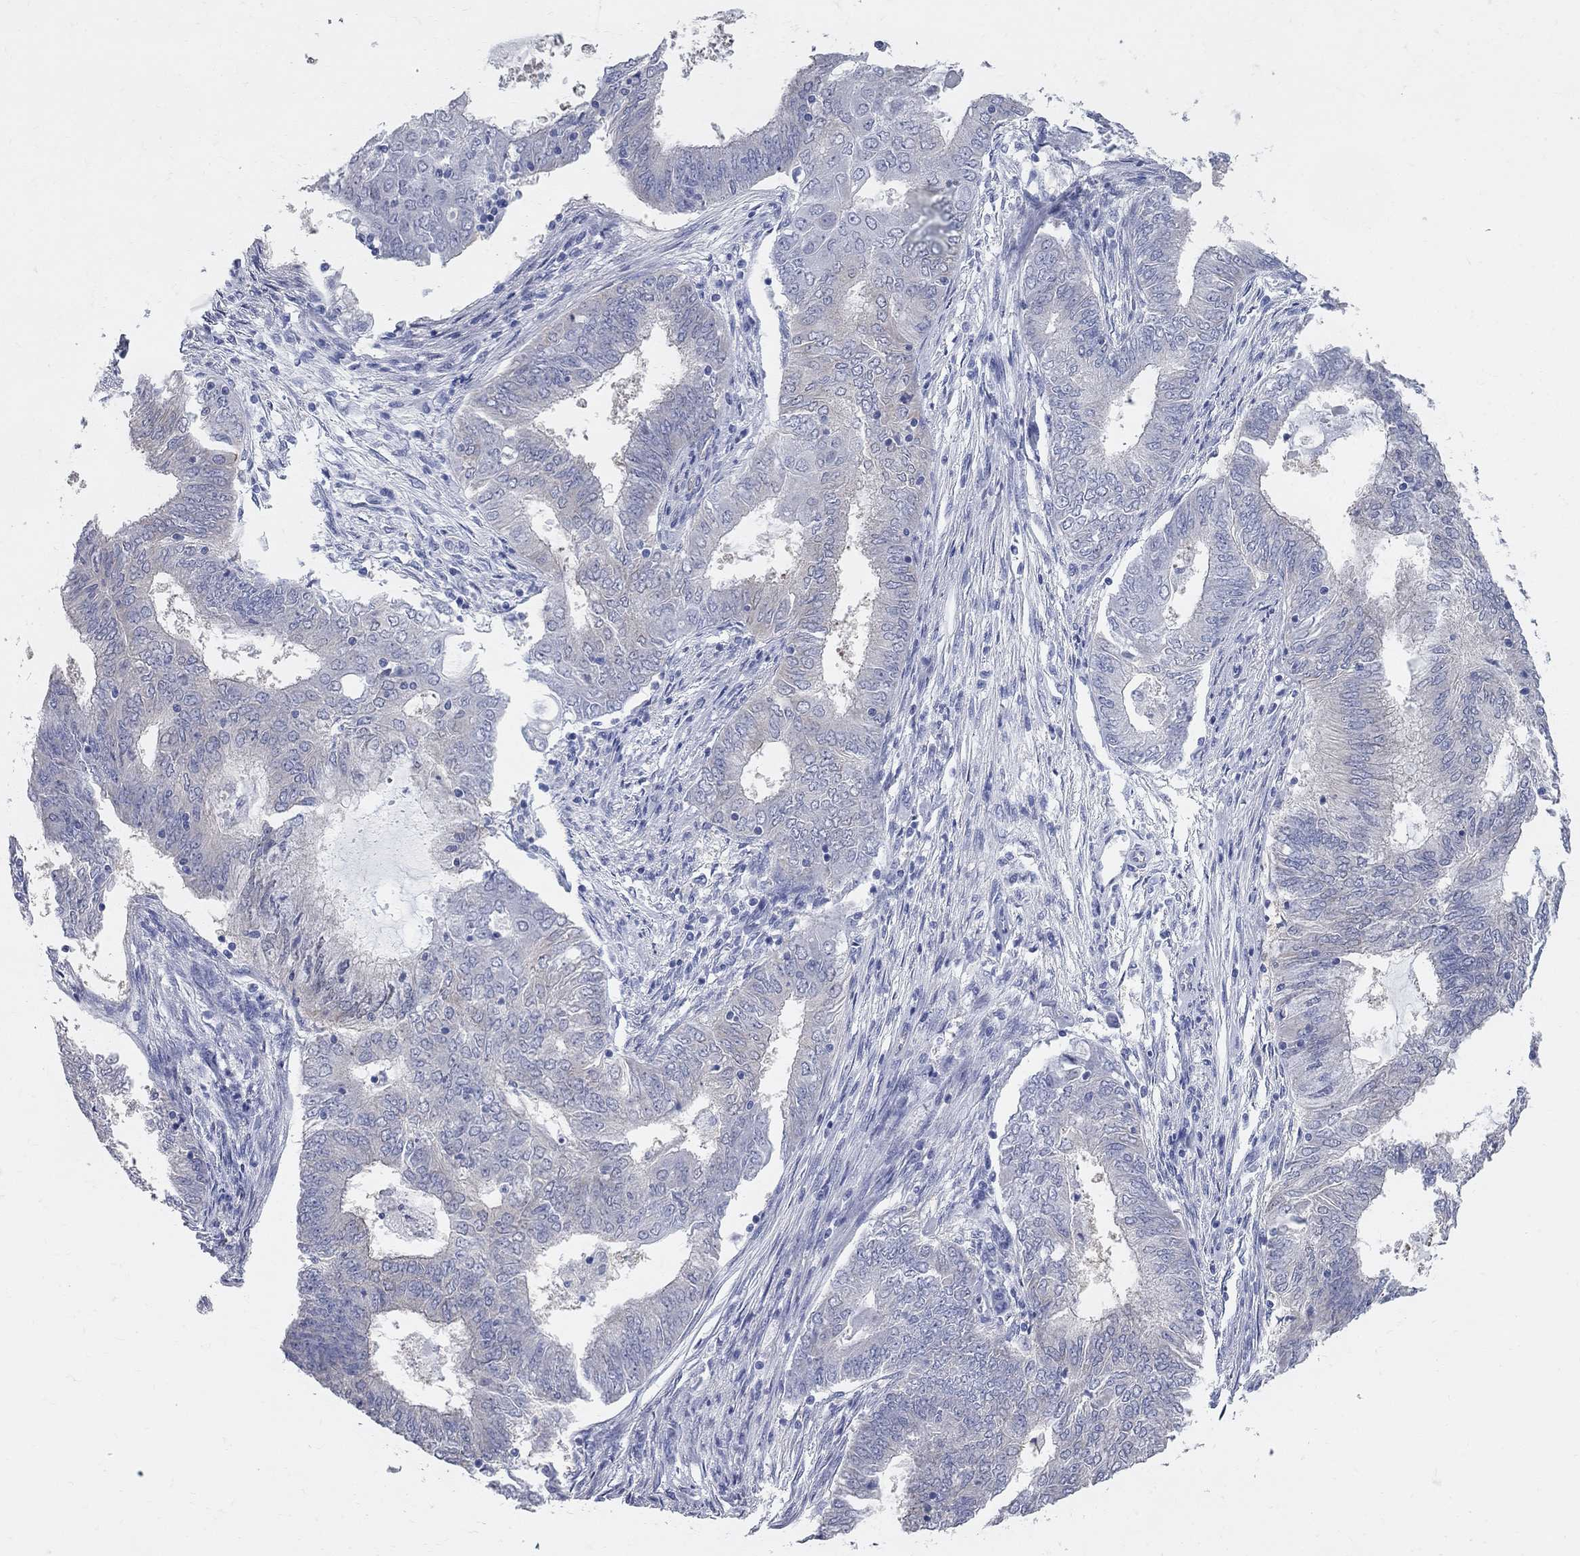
{"staining": {"intensity": "negative", "quantity": "none", "location": "none"}, "tissue": "endometrial cancer", "cell_type": "Tumor cells", "image_type": "cancer", "snomed": [{"axis": "morphology", "description": "Adenocarcinoma, NOS"}, {"axis": "topography", "description": "Endometrium"}], "caption": "Histopathology image shows no significant protein staining in tumor cells of endometrial cancer (adenocarcinoma).", "gene": "AOX1", "patient": {"sex": "female", "age": 62}}